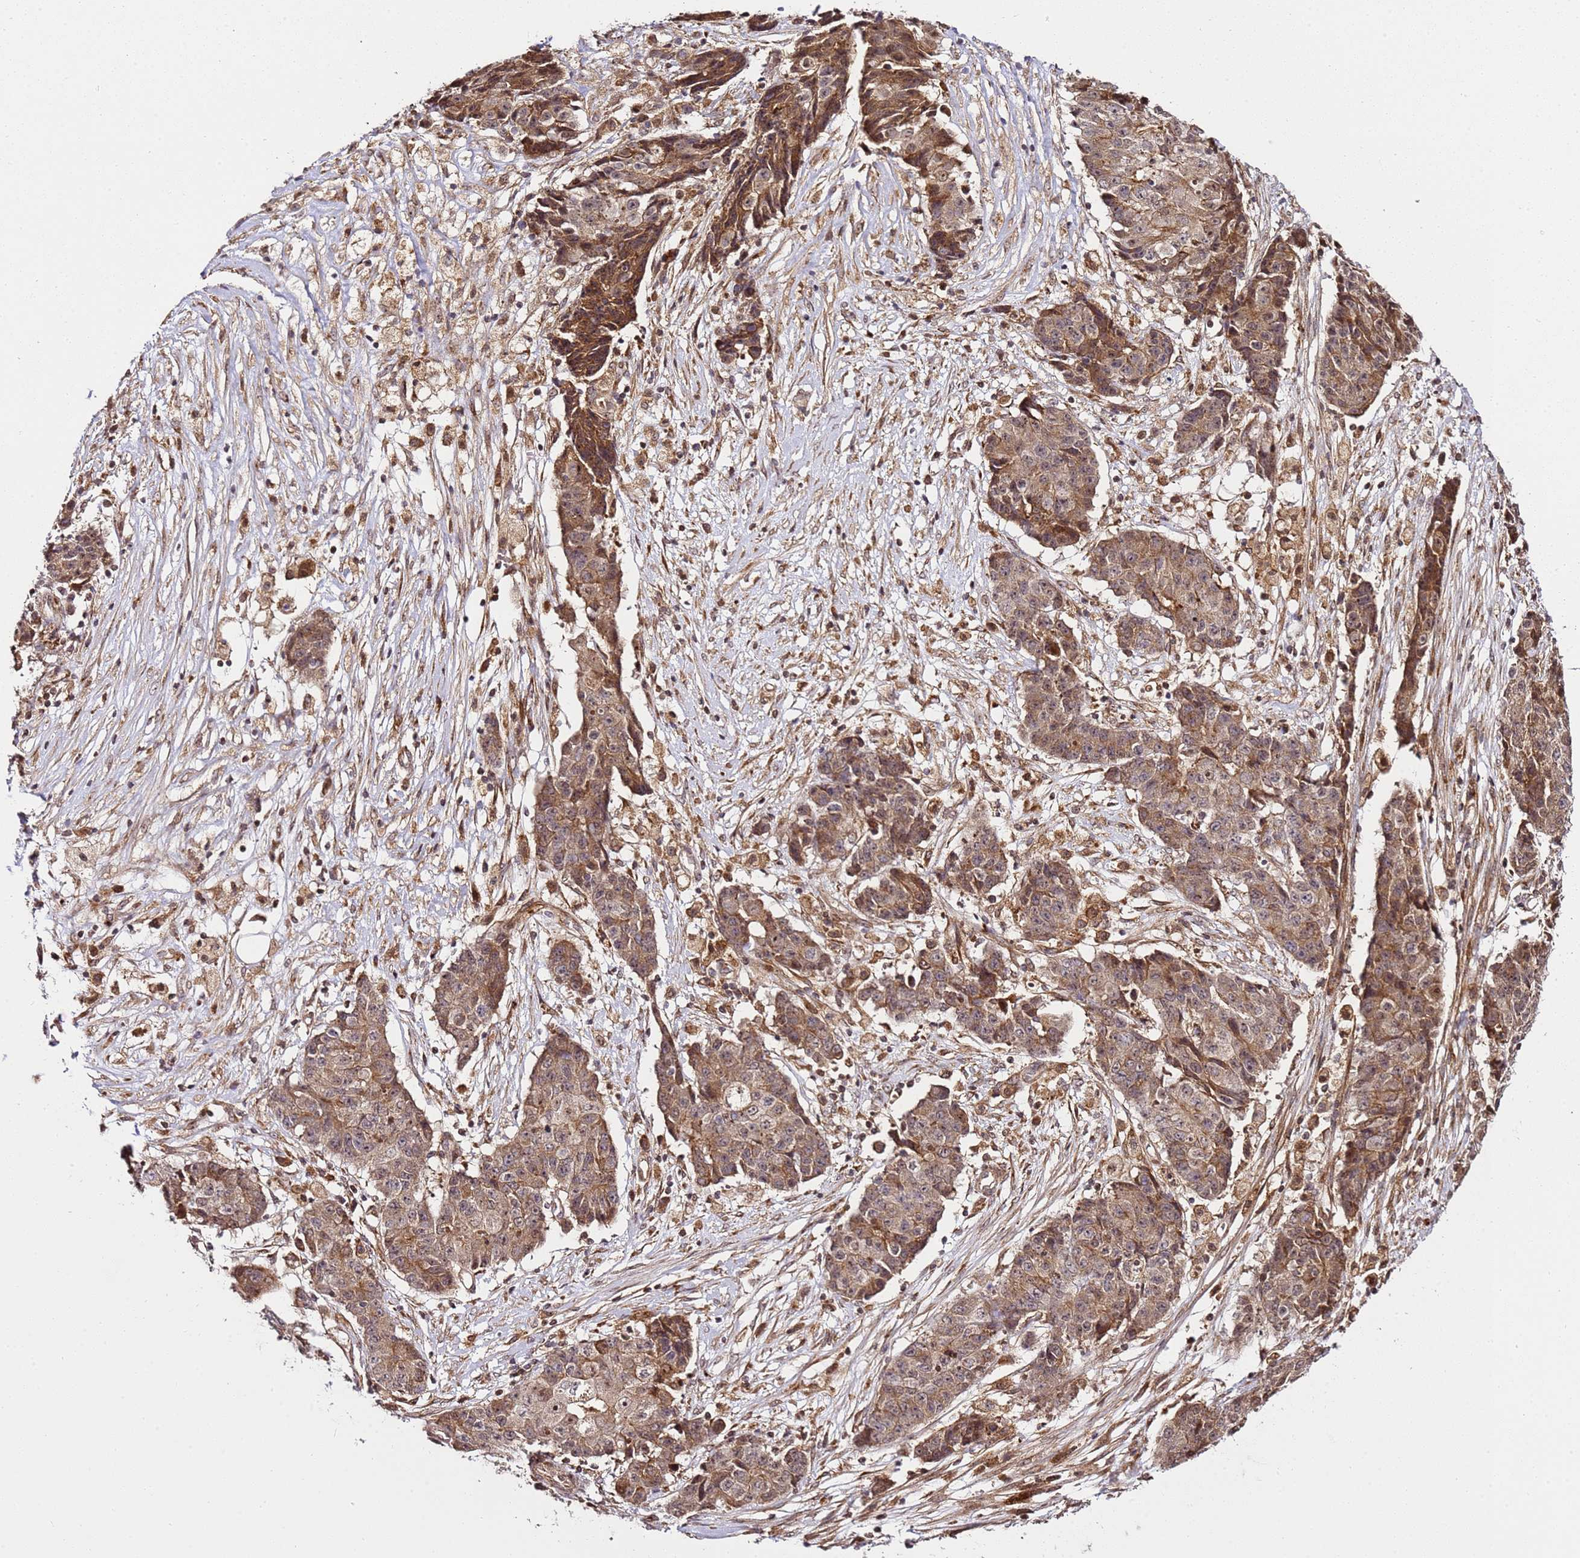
{"staining": {"intensity": "moderate", "quantity": ">75%", "location": "cytoplasmic/membranous"}, "tissue": "ovarian cancer", "cell_type": "Tumor cells", "image_type": "cancer", "snomed": [{"axis": "morphology", "description": "Carcinoma, endometroid"}, {"axis": "topography", "description": "Ovary"}], "caption": "The photomicrograph displays staining of endometroid carcinoma (ovarian), revealing moderate cytoplasmic/membranous protein positivity (brown color) within tumor cells. (DAB IHC, brown staining for protein, blue staining for nuclei).", "gene": "RASA3", "patient": {"sex": "female", "age": 42}}